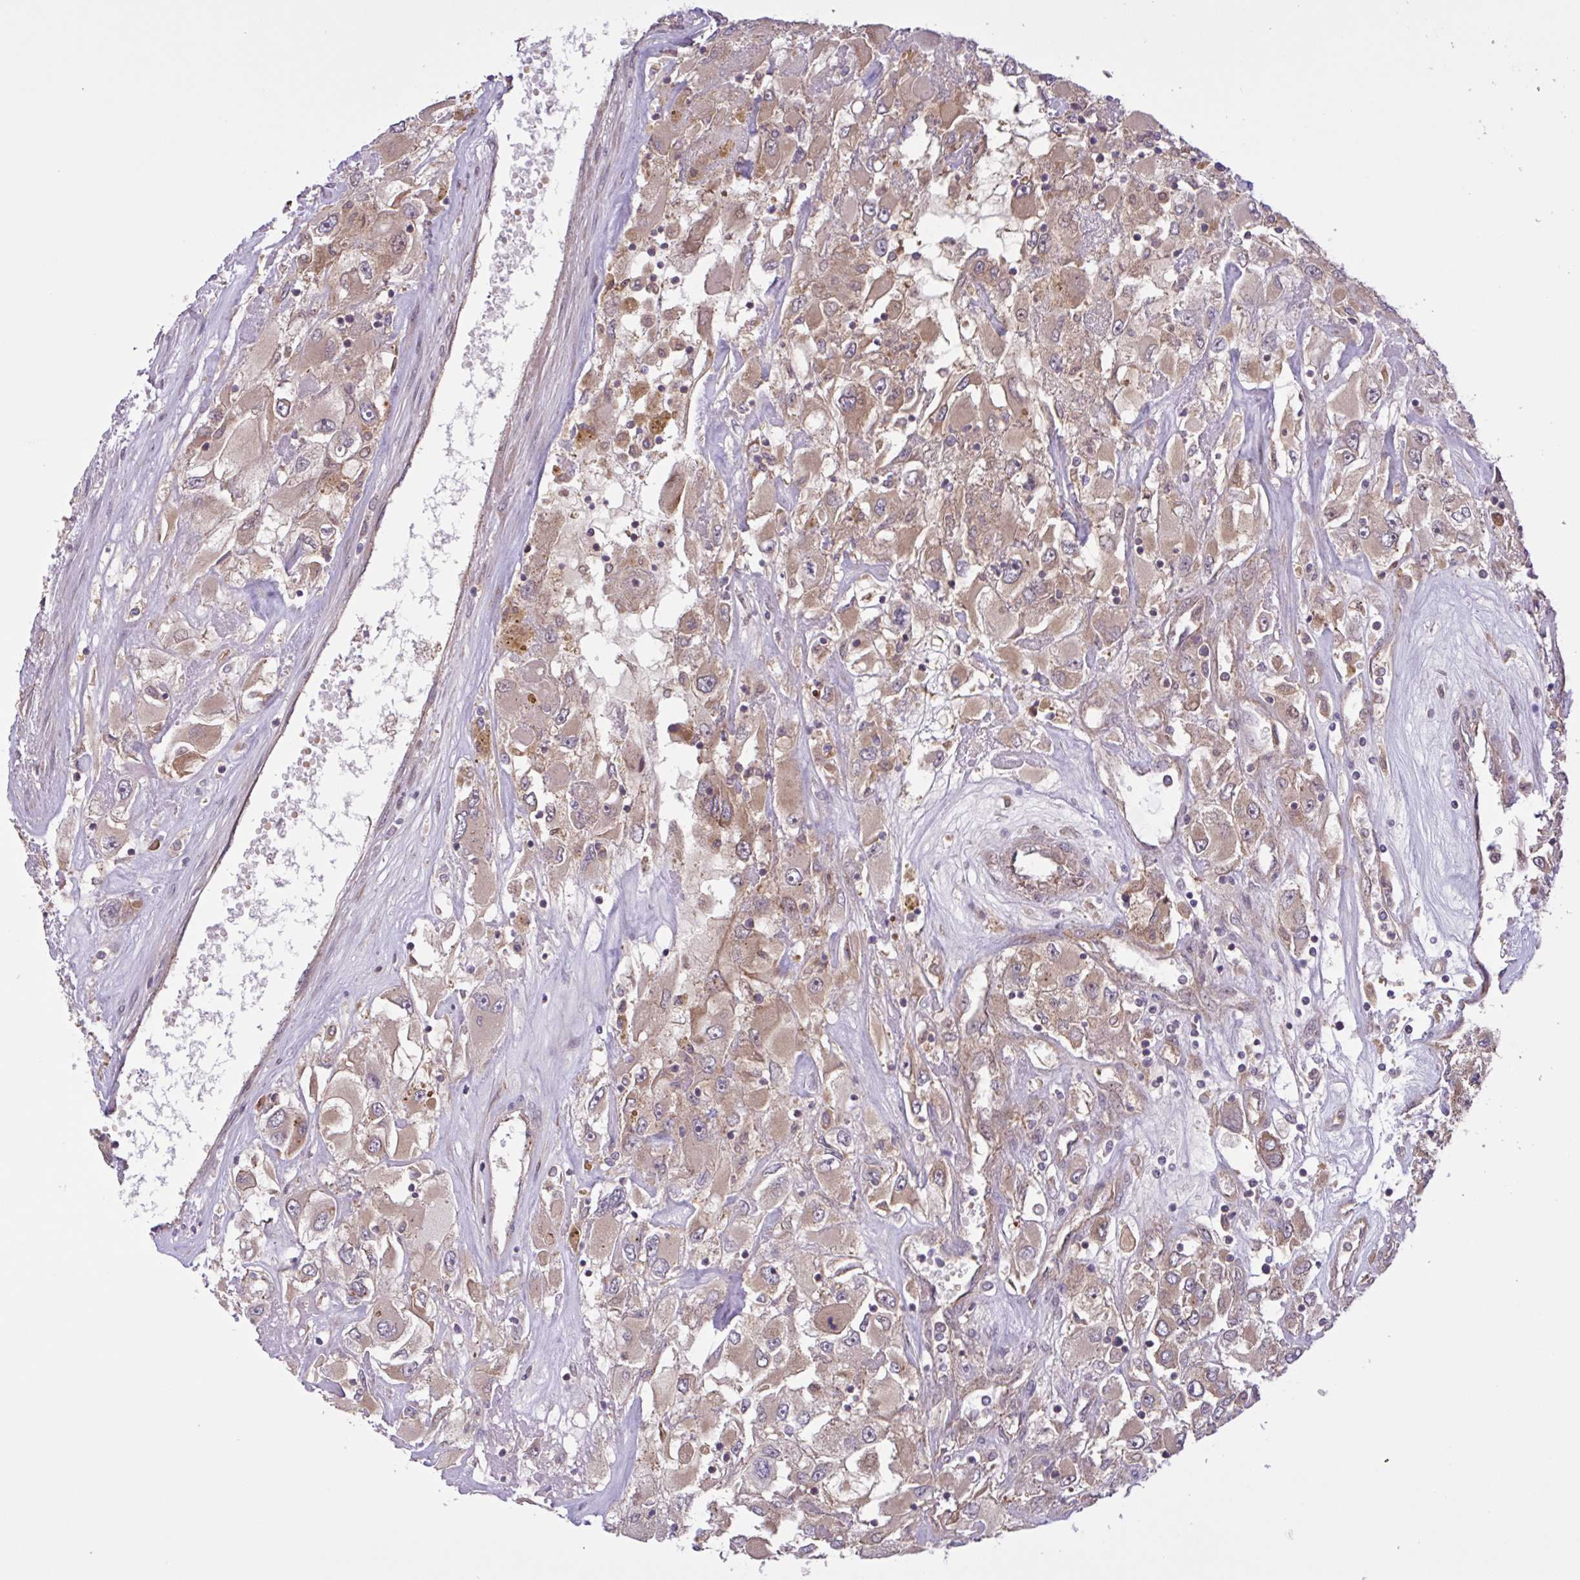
{"staining": {"intensity": "moderate", "quantity": ">75%", "location": "cytoplasmic/membranous"}, "tissue": "renal cancer", "cell_type": "Tumor cells", "image_type": "cancer", "snomed": [{"axis": "morphology", "description": "Adenocarcinoma, NOS"}, {"axis": "topography", "description": "Kidney"}], "caption": "Human renal adenocarcinoma stained with a brown dye exhibits moderate cytoplasmic/membranous positive positivity in about >75% of tumor cells.", "gene": "INTS10", "patient": {"sex": "female", "age": 52}}